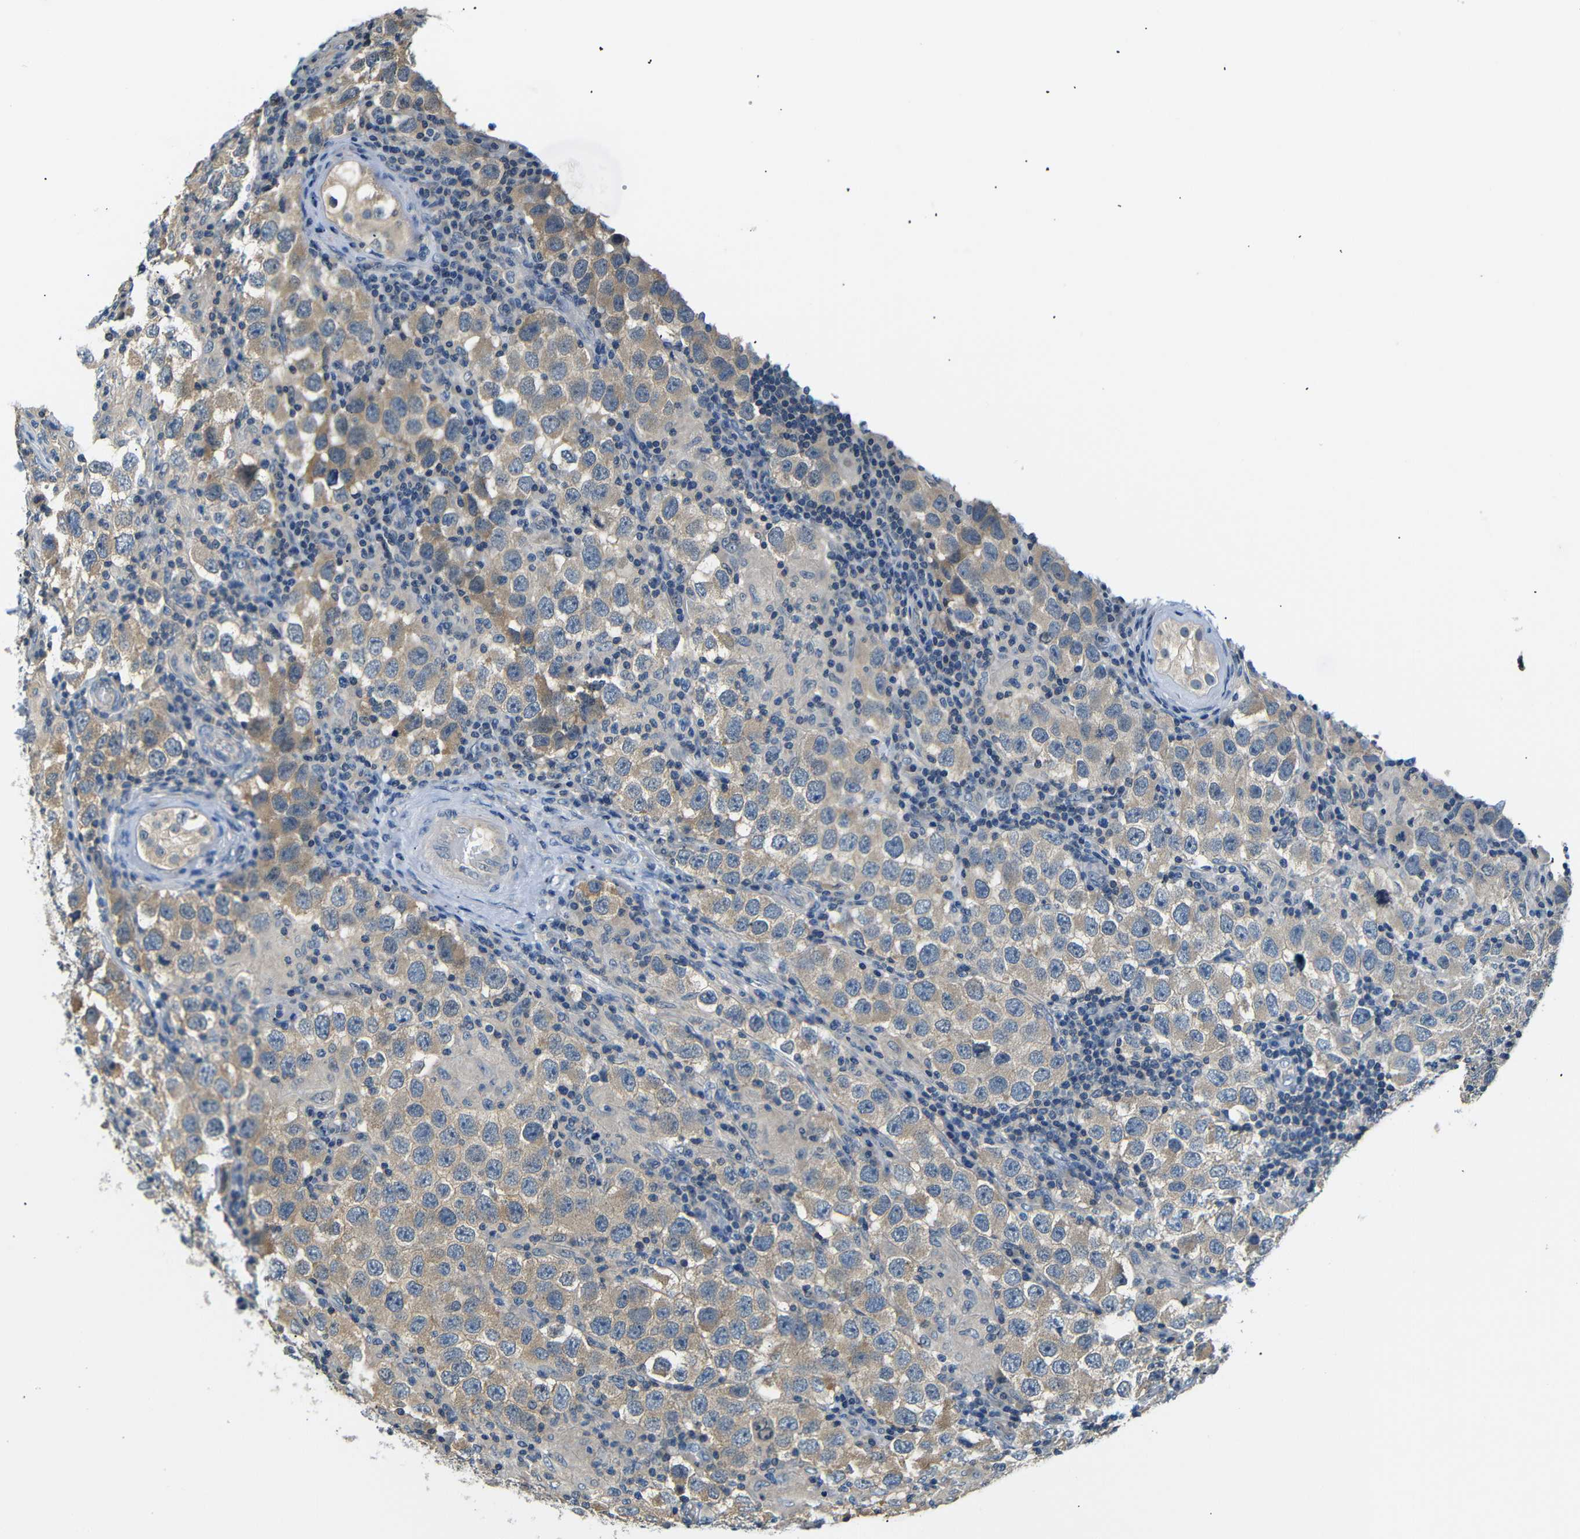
{"staining": {"intensity": "weak", "quantity": ">75%", "location": "cytoplasmic/membranous"}, "tissue": "testis cancer", "cell_type": "Tumor cells", "image_type": "cancer", "snomed": [{"axis": "morphology", "description": "Carcinoma, Embryonal, NOS"}, {"axis": "topography", "description": "Testis"}], "caption": "A high-resolution micrograph shows immunohistochemistry (IHC) staining of embryonal carcinoma (testis), which exhibits weak cytoplasmic/membranous expression in approximately >75% of tumor cells. The staining is performed using DAB brown chromogen to label protein expression. The nuclei are counter-stained blue using hematoxylin.", "gene": "SFN", "patient": {"sex": "male", "age": 21}}